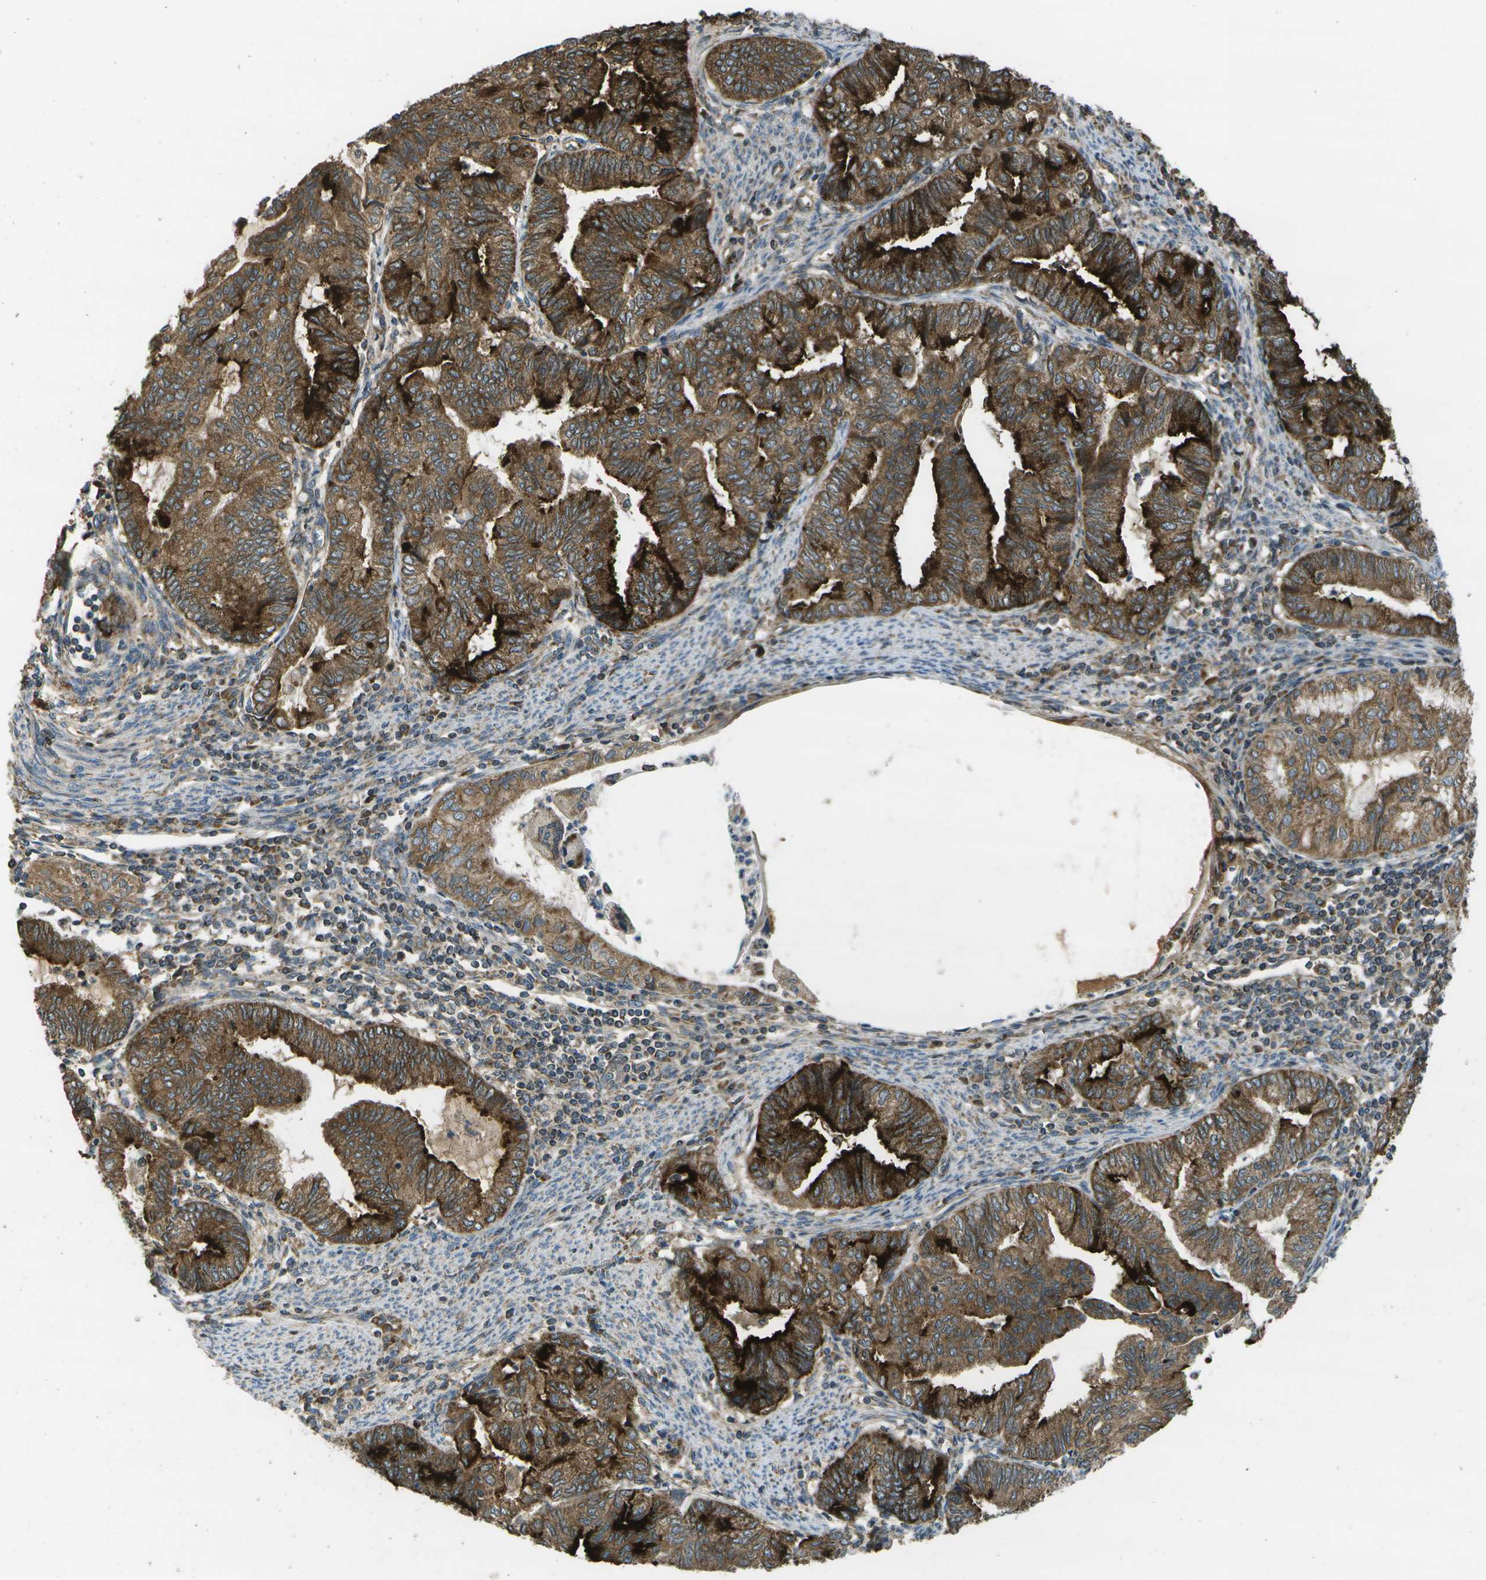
{"staining": {"intensity": "strong", "quantity": ">75%", "location": "cytoplasmic/membranous"}, "tissue": "endometrial cancer", "cell_type": "Tumor cells", "image_type": "cancer", "snomed": [{"axis": "morphology", "description": "Adenocarcinoma, NOS"}, {"axis": "topography", "description": "Endometrium"}], "caption": "Strong cytoplasmic/membranous protein expression is appreciated in about >75% of tumor cells in endometrial cancer.", "gene": "HFE", "patient": {"sex": "female", "age": 79}}